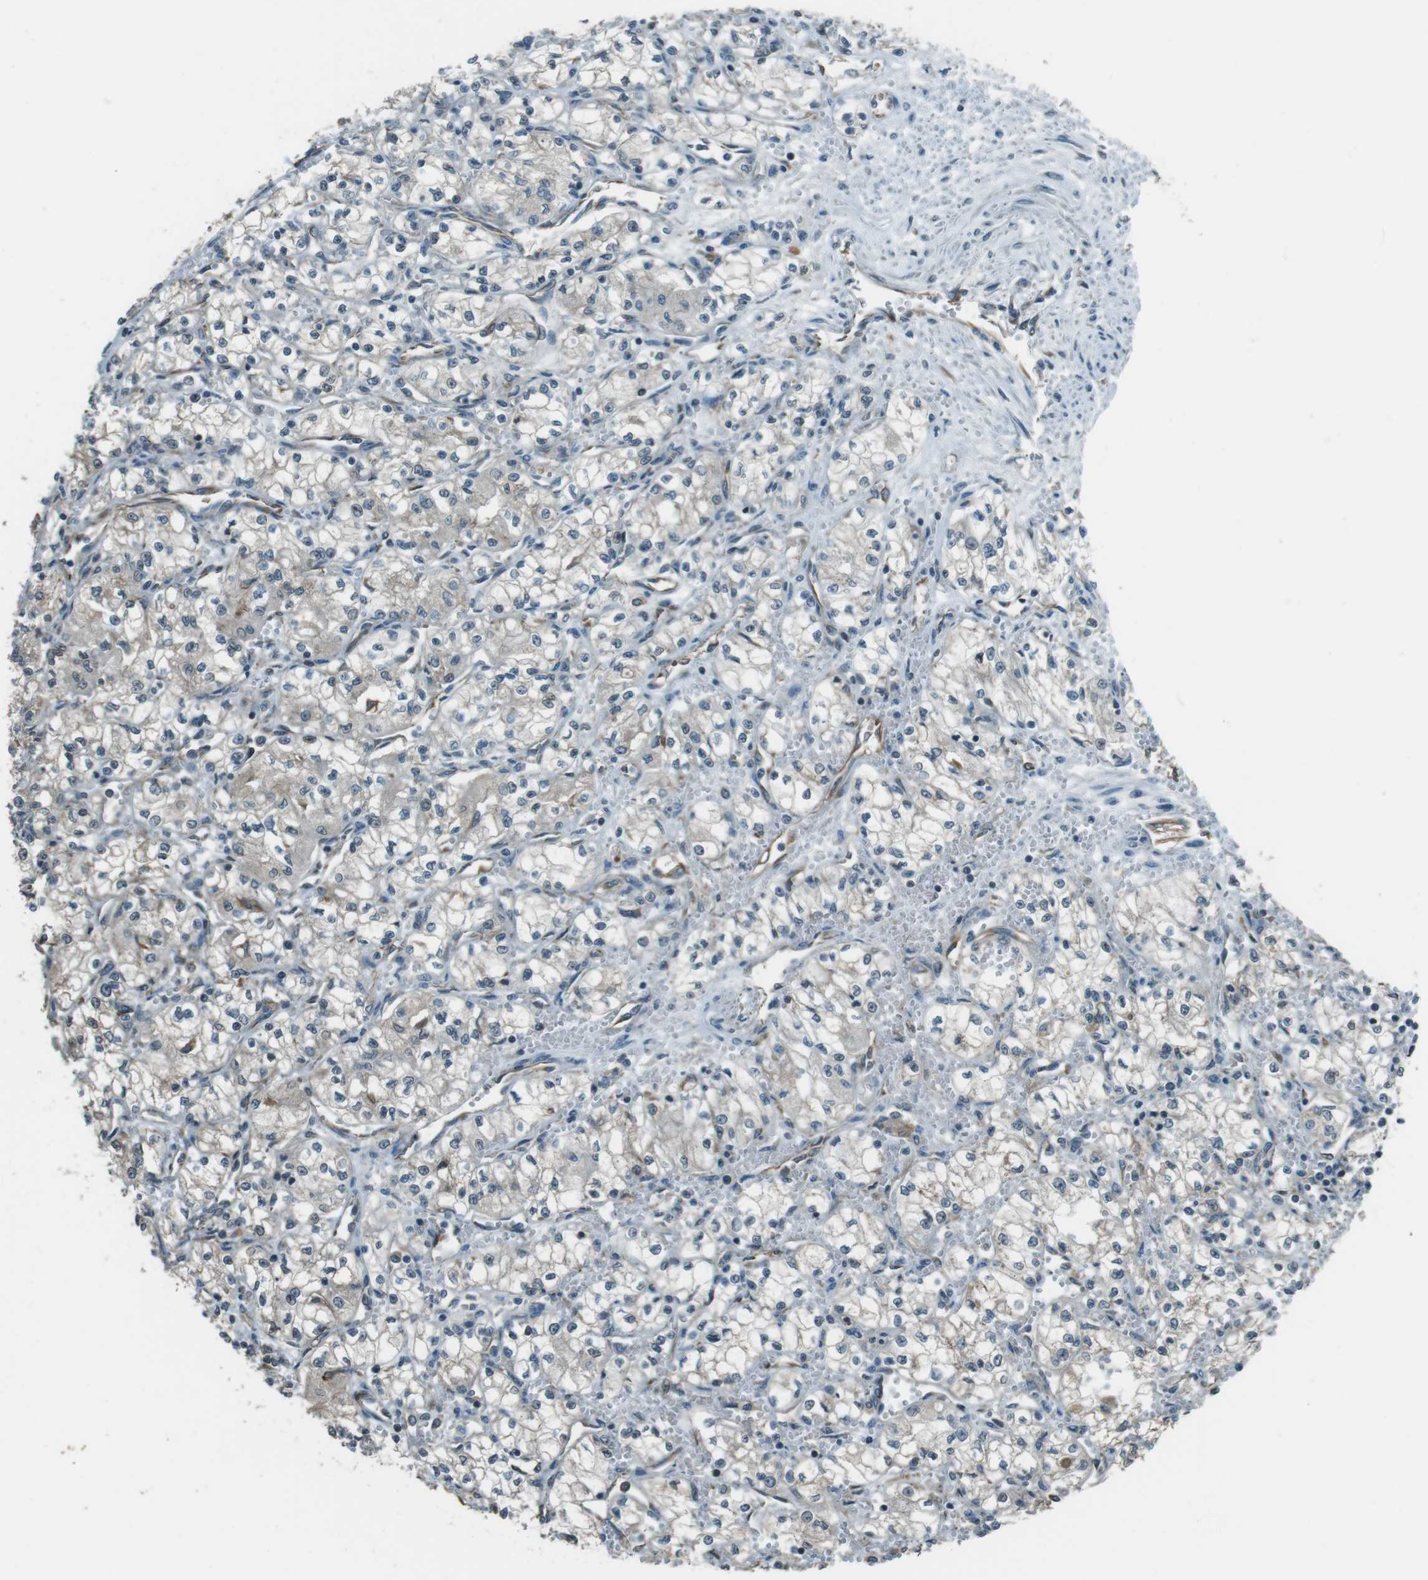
{"staining": {"intensity": "negative", "quantity": "none", "location": "none"}, "tissue": "renal cancer", "cell_type": "Tumor cells", "image_type": "cancer", "snomed": [{"axis": "morphology", "description": "Normal tissue, NOS"}, {"axis": "morphology", "description": "Adenocarcinoma, NOS"}, {"axis": "topography", "description": "Kidney"}], "caption": "There is no significant staining in tumor cells of renal cancer (adenocarcinoma).", "gene": "PA2G4", "patient": {"sex": "male", "age": 59}}